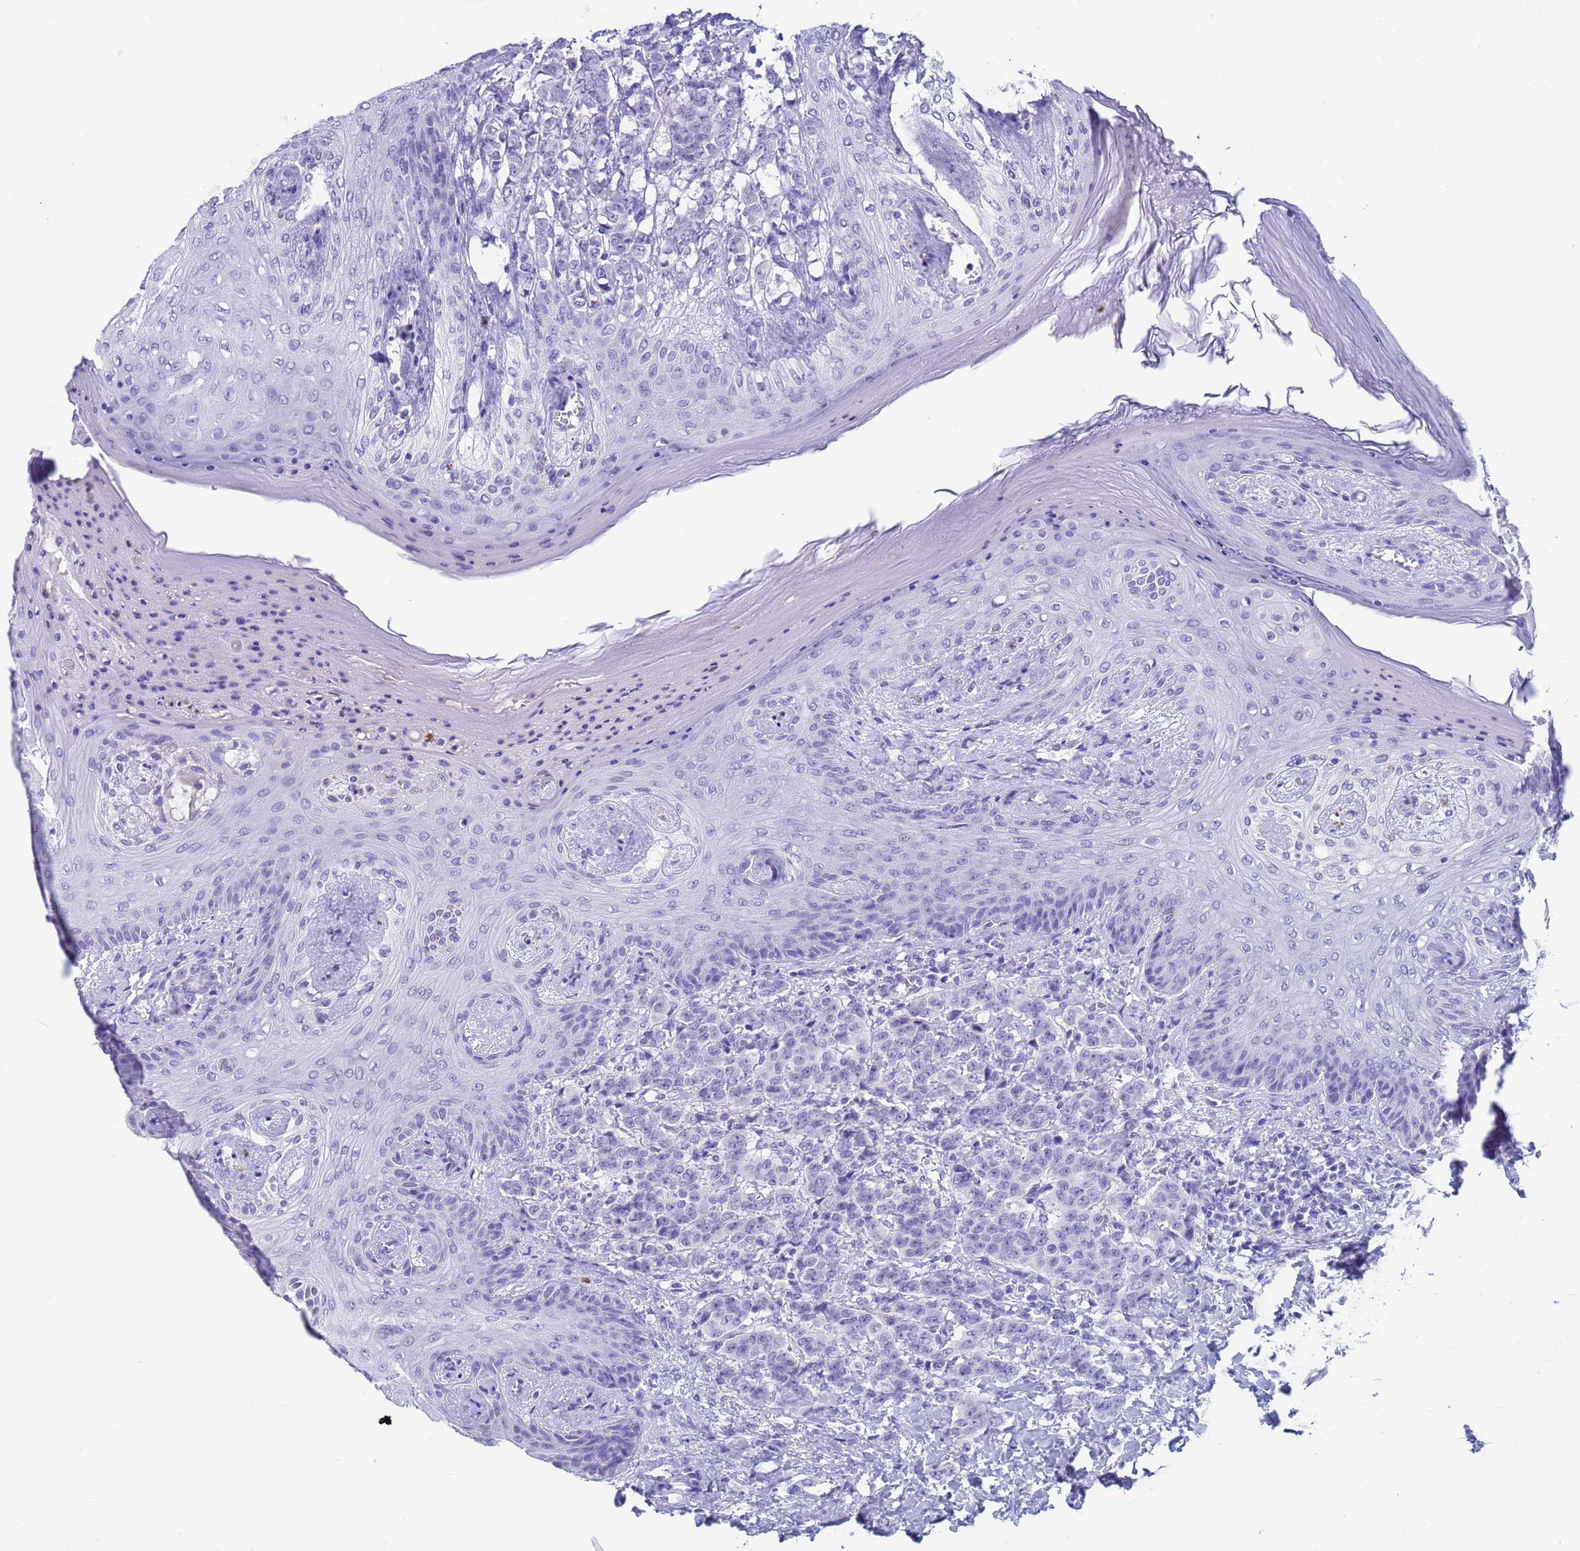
{"staining": {"intensity": "negative", "quantity": "none", "location": "none"}, "tissue": "breast cancer", "cell_type": "Tumor cells", "image_type": "cancer", "snomed": [{"axis": "morphology", "description": "Duct carcinoma"}, {"axis": "topography", "description": "Breast"}], "caption": "Intraductal carcinoma (breast) stained for a protein using immunohistochemistry reveals no positivity tumor cells.", "gene": "CKM", "patient": {"sex": "female", "age": 40}}